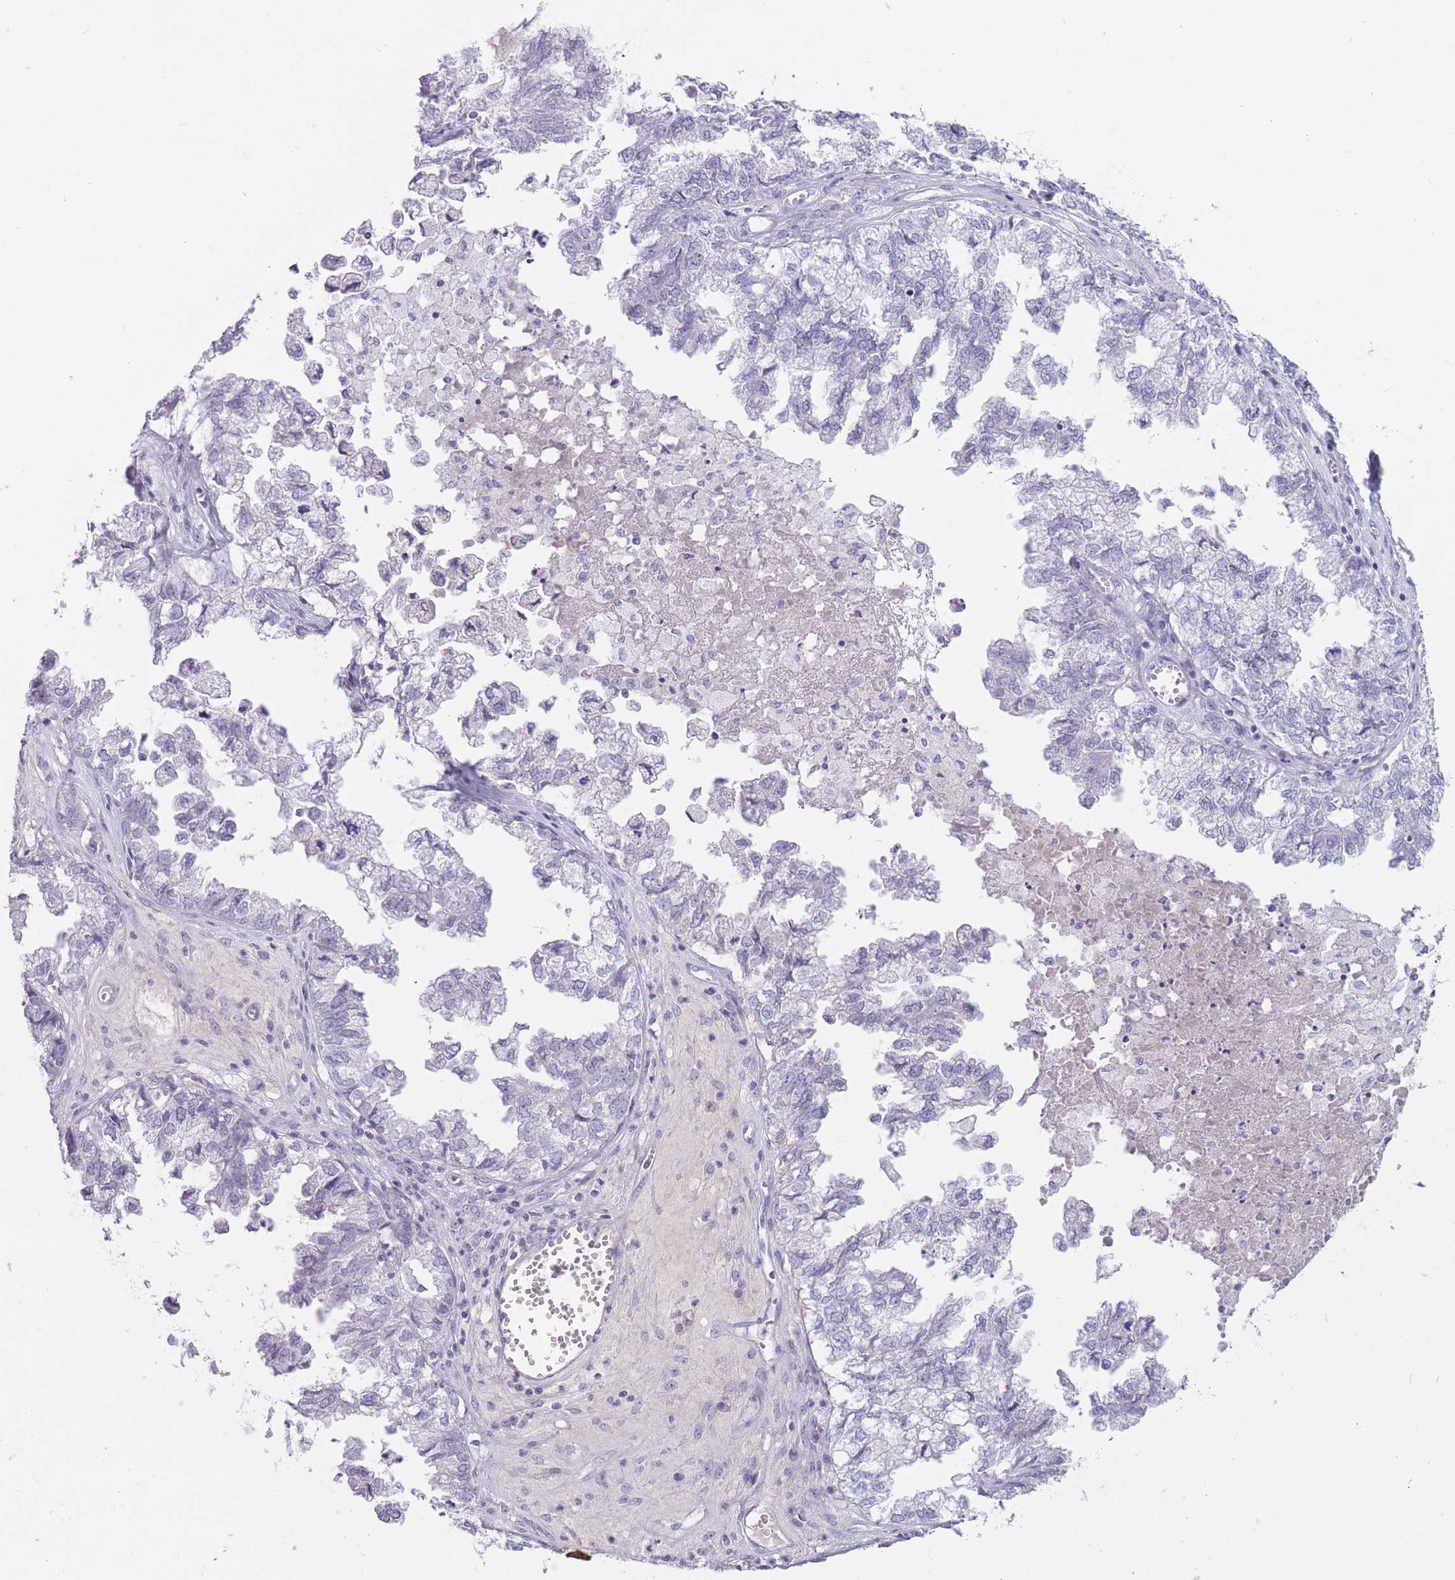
{"staining": {"intensity": "negative", "quantity": "none", "location": "none"}, "tissue": "ovarian cancer", "cell_type": "Tumor cells", "image_type": "cancer", "snomed": [{"axis": "morphology", "description": "Cystadenocarcinoma, mucinous, NOS"}, {"axis": "topography", "description": "Ovary"}], "caption": "Immunohistochemistry photomicrograph of neoplastic tissue: human mucinous cystadenocarcinoma (ovarian) stained with DAB (3,3'-diaminobenzidine) shows no significant protein staining in tumor cells.", "gene": "PNMA3", "patient": {"sex": "female", "age": 72}}